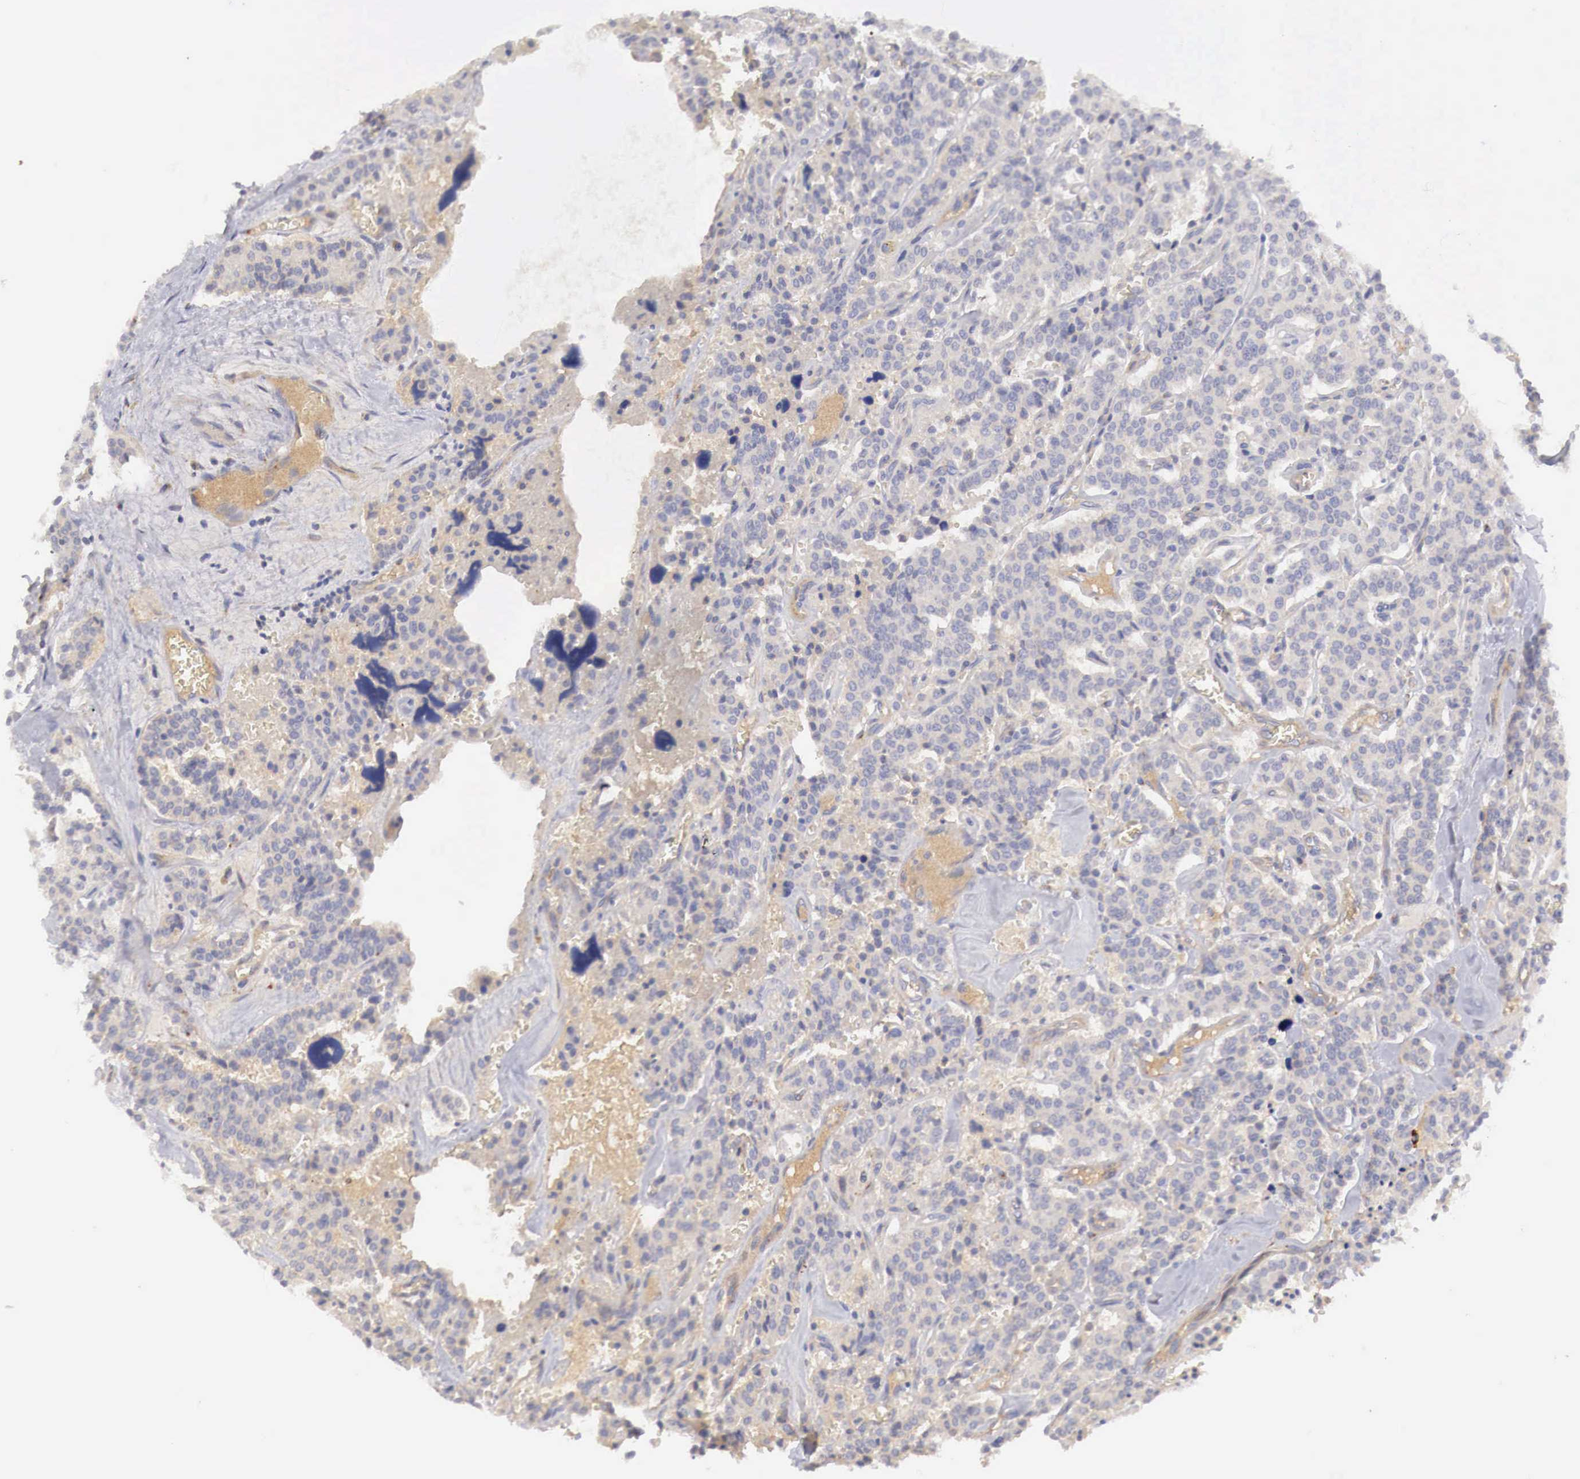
{"staining": {"intensity": "weak", "quantity": ">75%", "location": "cytoplasmic/membranous"}, "tissue": "carcinoid", "cell_type": "Tumor cells", "image_type": "cancer", "snomed": [{"axis": "morphology", "description": "Carcinoid, malignant, NOS"}, {"axis": "topography", "description": "Bronchus"}], "caption": "Tumor cells reveal low levels of weak cytoplasmic/membranous positivity in approximately >75% of cells in carcinoid.", "gene": "KLHDC7B", "patient": {"sex": "male", "age": 55}}